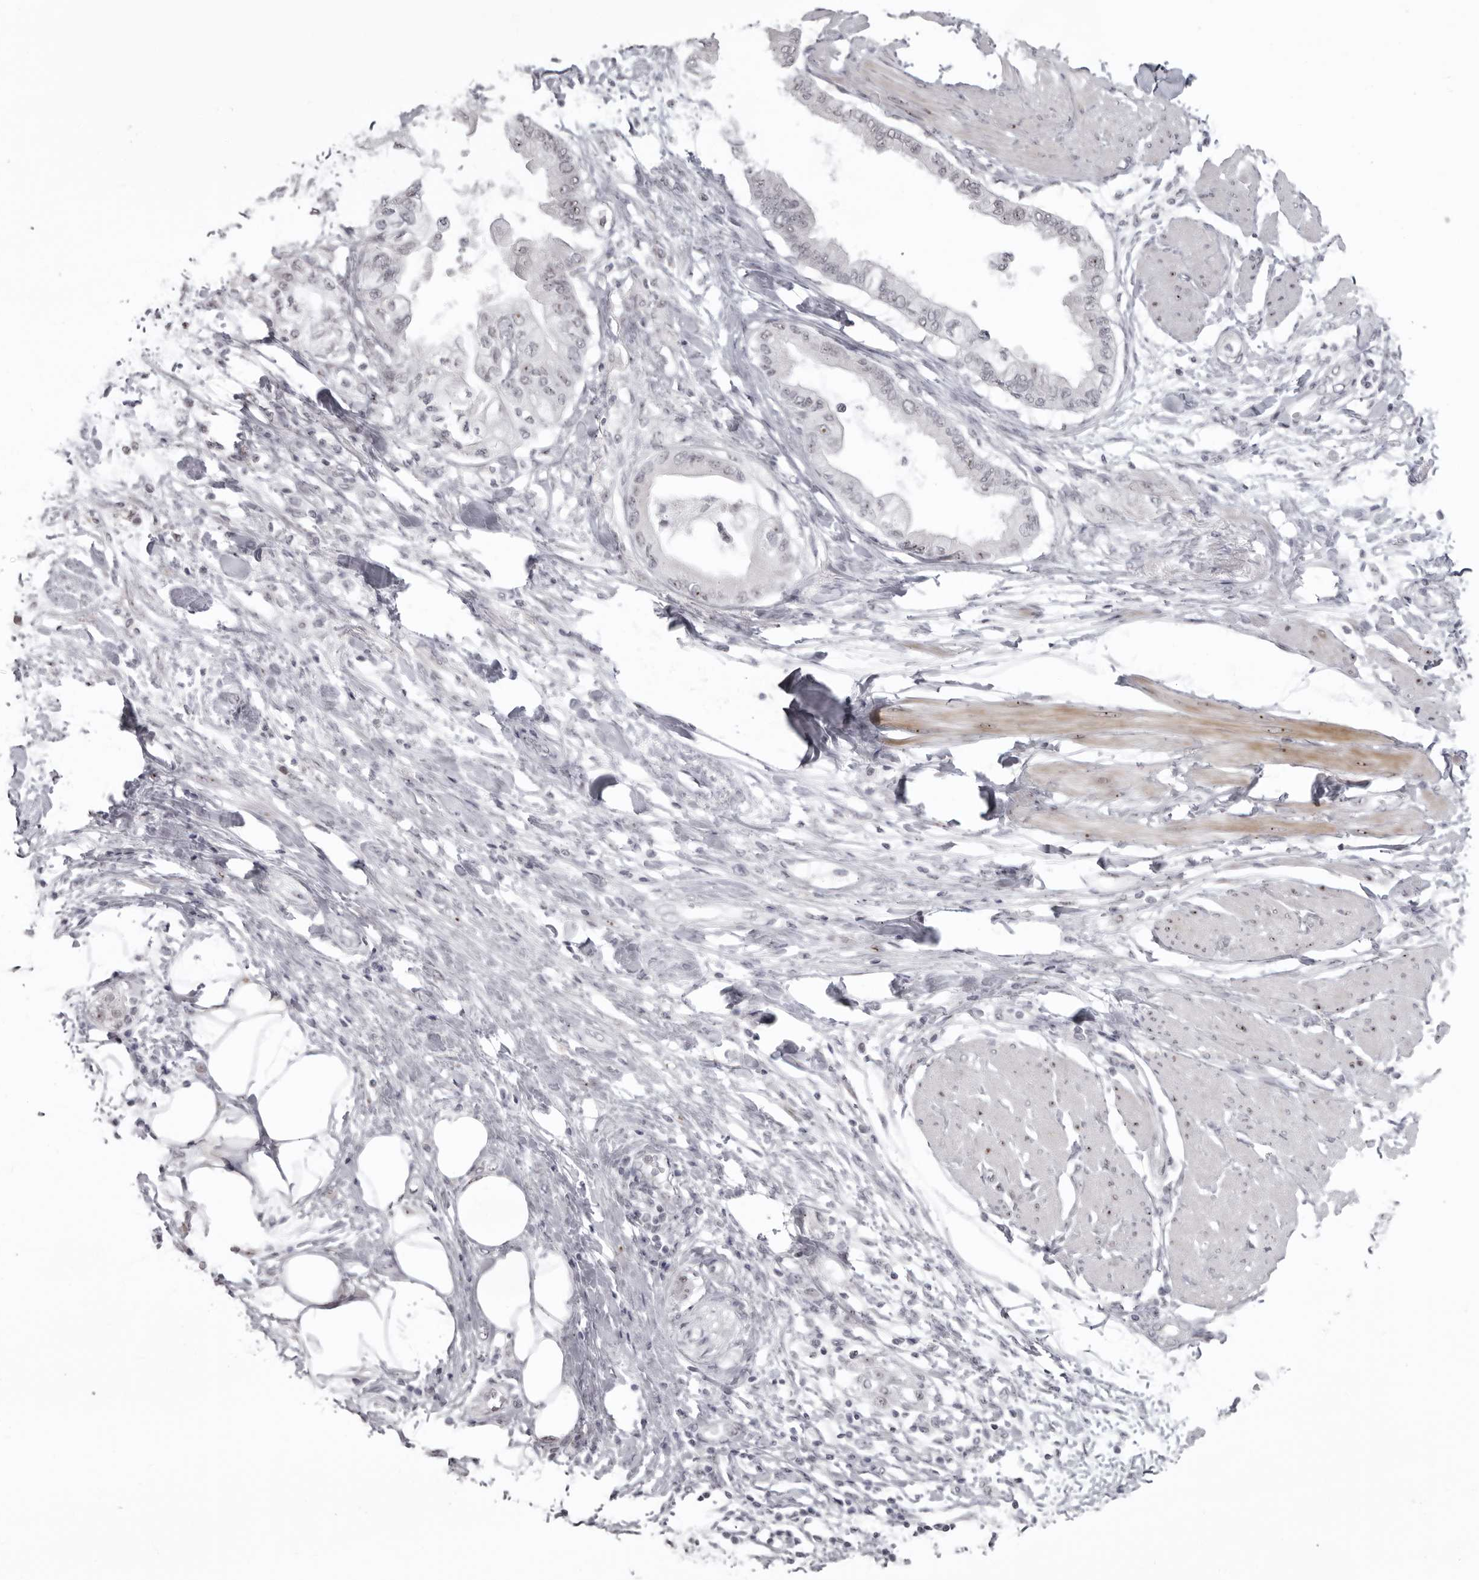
{"staining": {"intensity": "negative", "quantity": "none", "location": "none"}, "tissue": "pancreatic cancer", "cell_type": "Tumor cells", "image_type": "cancer", "snomed": [{"axis": "morphology", "description": "Normal tissue, NOS"}, {"axis": "morphology", "description": "Adenocarcinoma, NOS"}, {"axis": "topography", "description": "Pancreas"}, {"axis": "topography", "description": "Duodenum"}], "caption": "DAB immunohistochemical staining of human pancreatic cancer displays no significant expression in tumor cells.", "gene": "HELZ", "patient": {"sex": "female", "age": 60}}